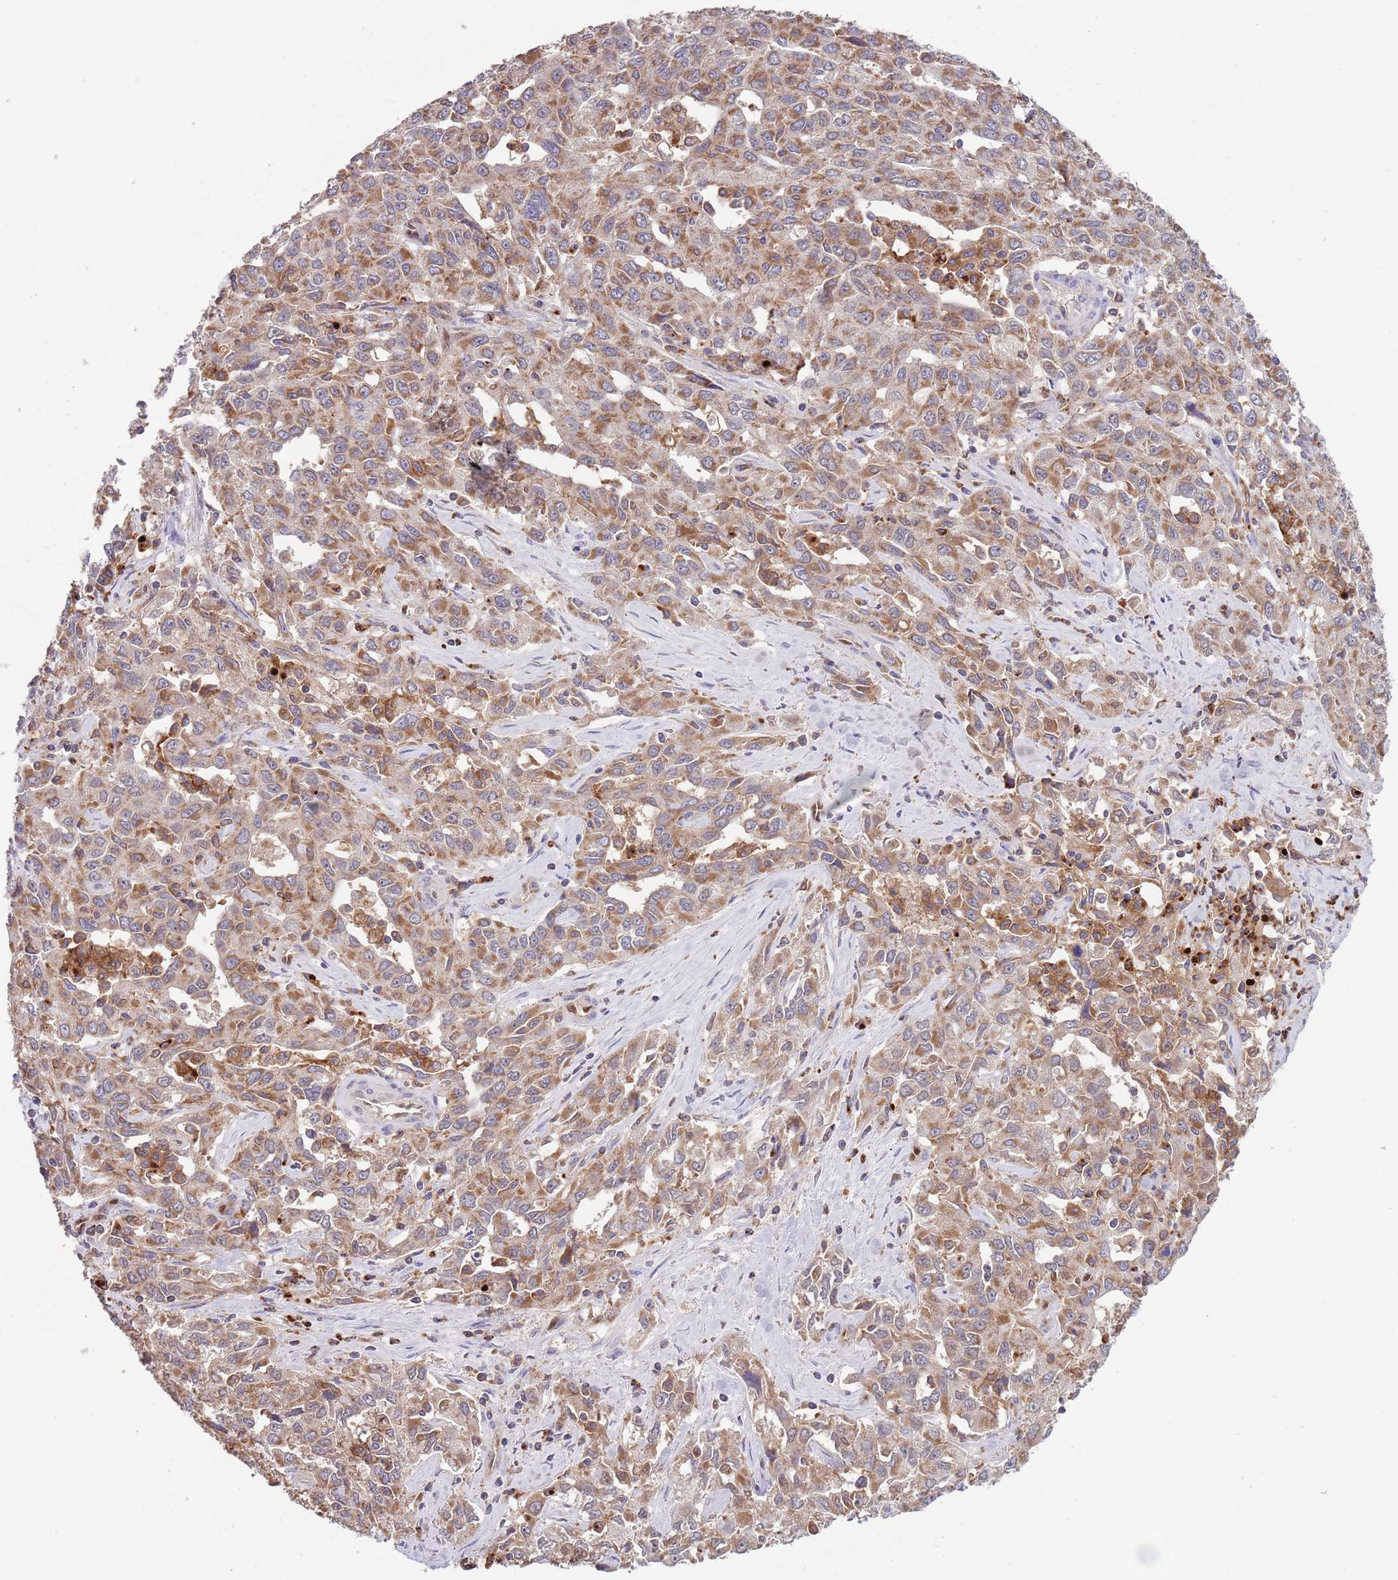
{"staining": {"intensity": "moderate", "quantity": ">75%", "location": "cytoplasmic/membranous"}, "tissue": "liver cancer", "cell_type": "Tumor cells", "image_type": "cancer", "snomed": [{"axis": "morphology", "description": "Carcinoma, Hepatocellular, NOS"}, {"axis": "topography", "description": "Liver"}], "caption": "This micrograph exhibits liver cancer stained with immunohistochemistry to label a protein in brown. The cytoplasmic/membranous of tumor cells show moderate positivity for the protein. Nuclei are counter-stained blue.", "gene": "DDT", "patient": {"sex": "male", "age": 63}}